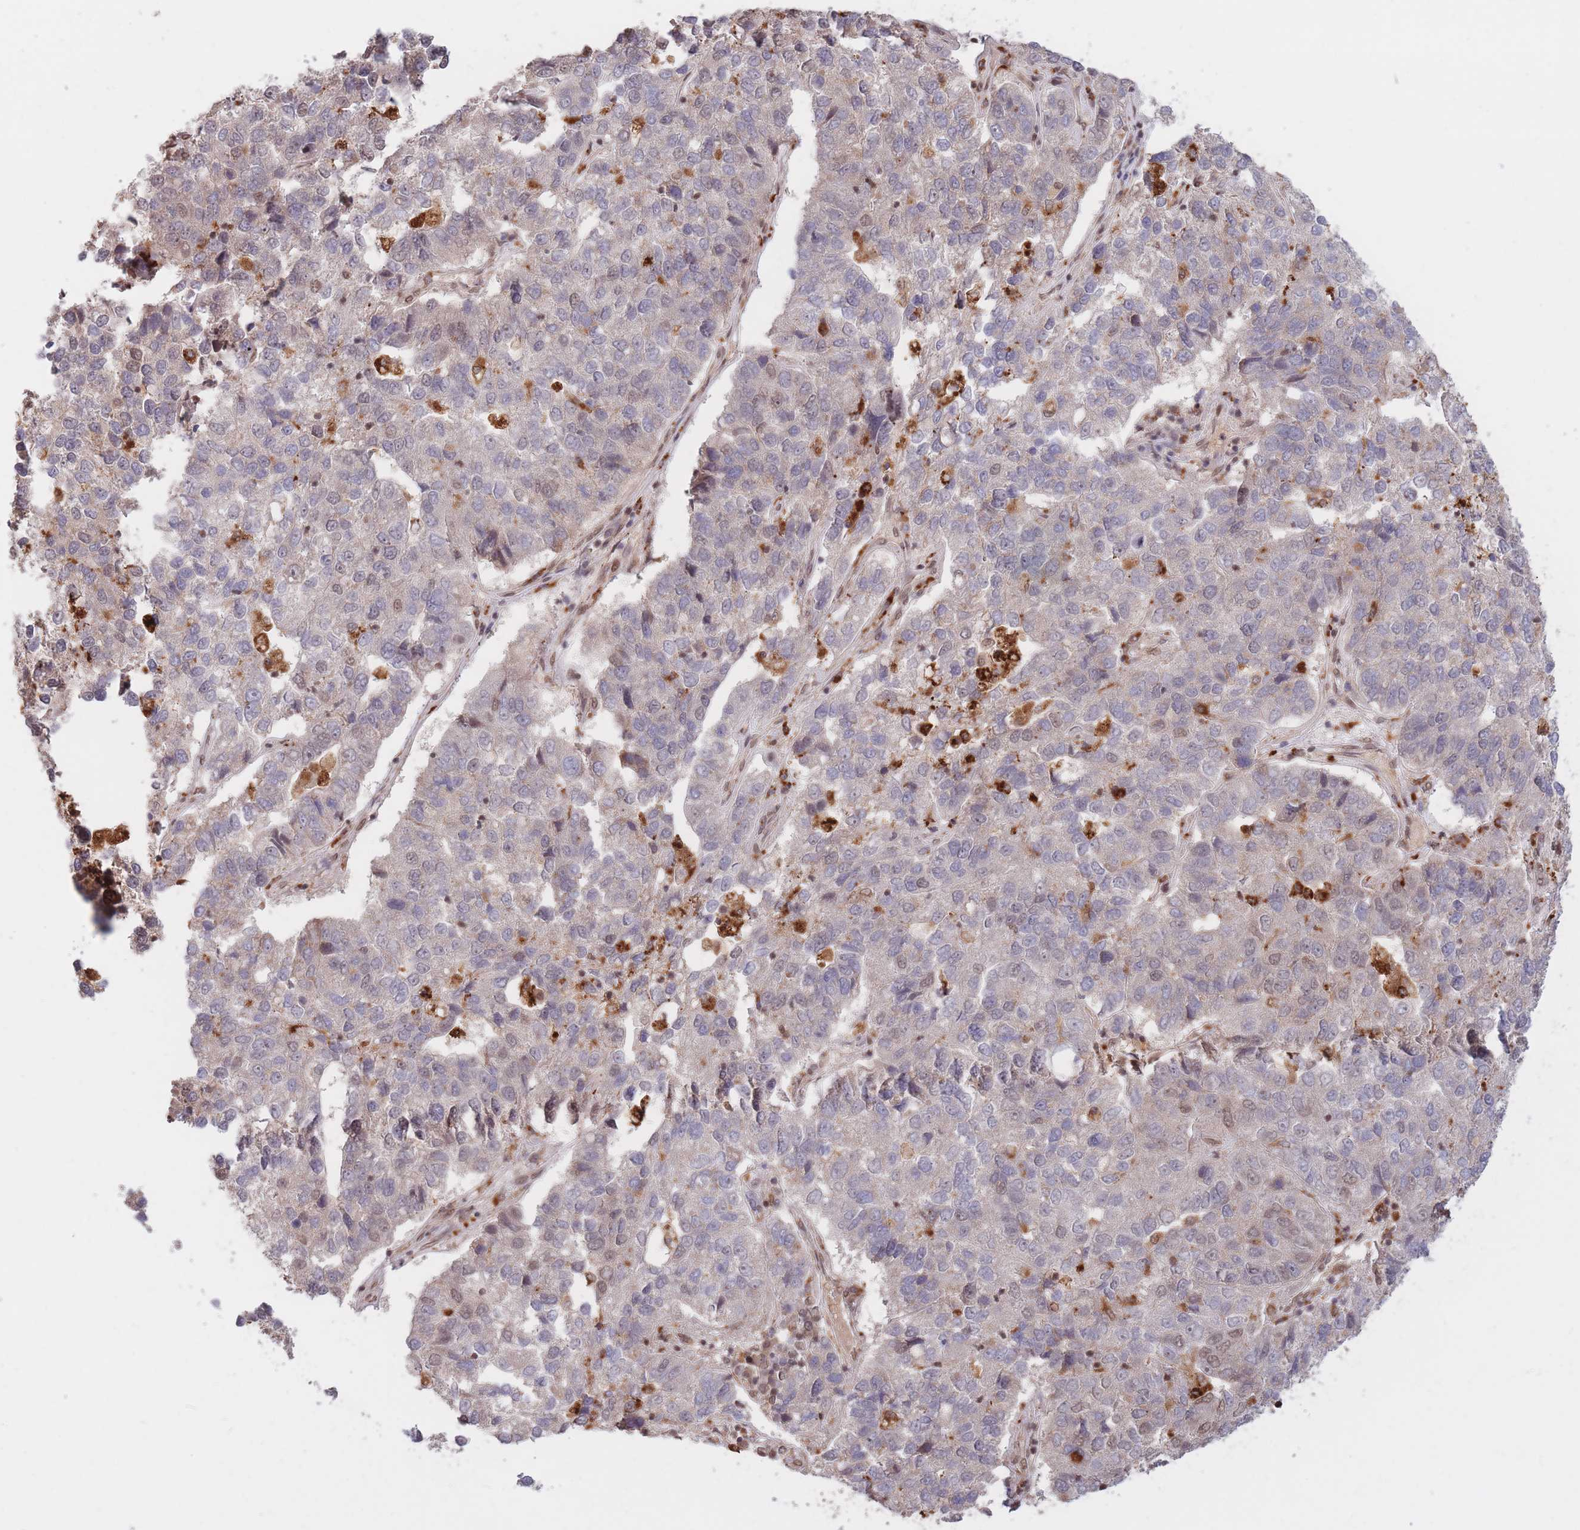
{"staining": {"intensity": "negative", "quantity": "none", "location": "none"}, "tissue": "pancreatic cancer", "cell_type": "Tumor cells", "image_type": "cancer", "snomed": [{"axis": "morphology", "description": "Adenocarcinoma, NOS"}, {"axis": "topography", "description": "Pancreas"}], "caption": "Human adenocarcinoma (pancreatic) stained for a protein using immunohistochemistry displays no expression in tumor cells.", "gene": "SRA1", "patient": {"sex": "female", "age": 61}}